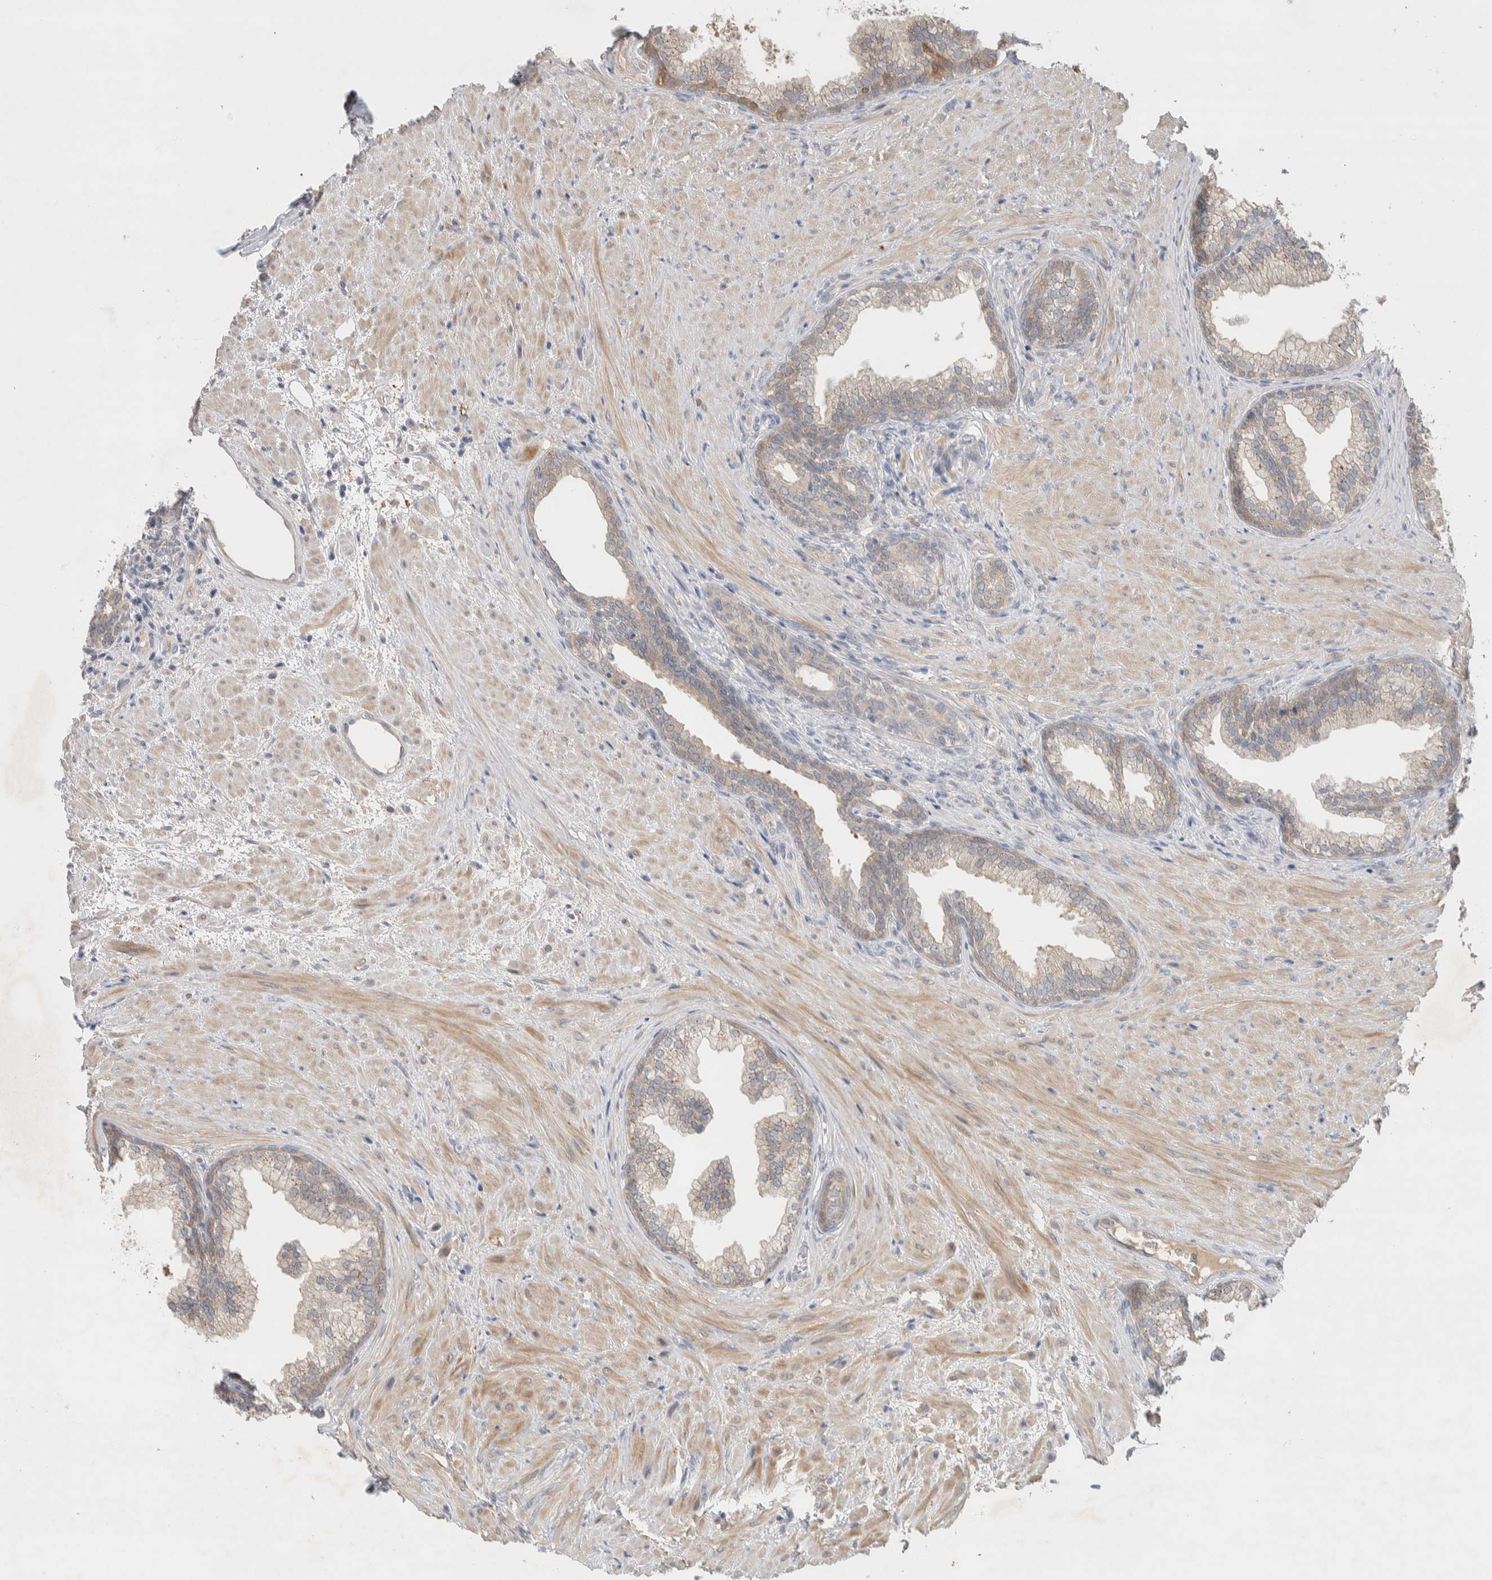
{"staining": {"intensity": "moderate", "quantity": "<25%", "location": "cytoplasmic/membranous"}, "tissue": "prostate", "cell_type": "Glandular cells", "image_type": "normal", "snomed": [{"axis": "morphology", "description": "Normal tissue, NOS"}, {"axis": "topography", "description": "Prostate"}], "caption": "Protein staining of normal prostate reveals moderate cytoplasmic/membranous positivity in about <25% of glandular cells.", "gene": "DEPTOR", "patient": {"sex": "male", "age": 76}}